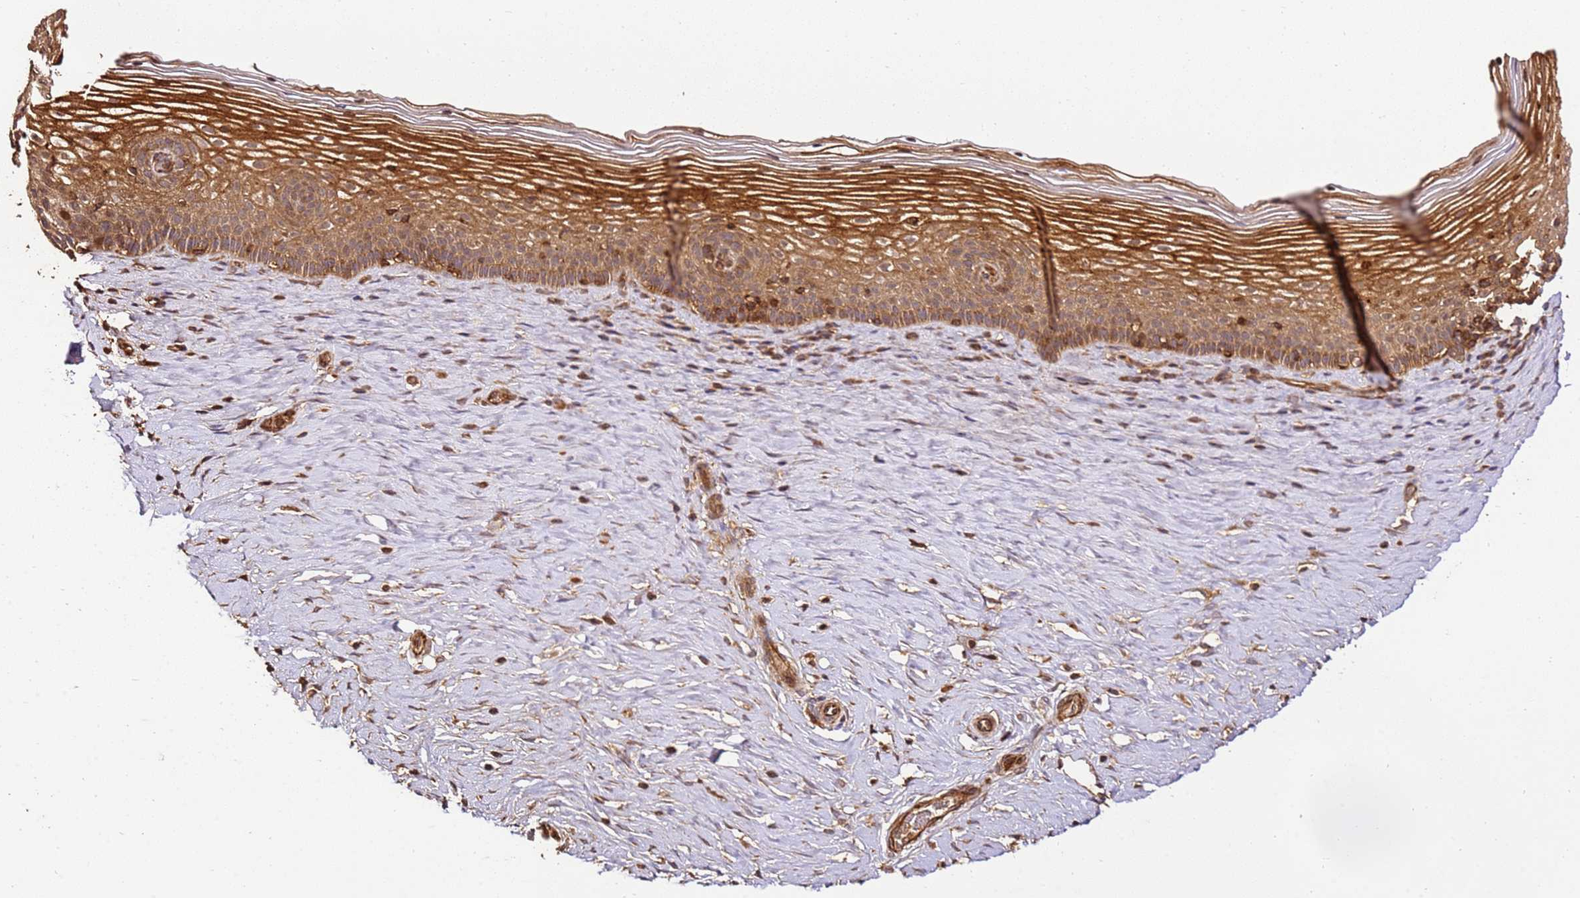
{"staining": {"intensity": "weak", "quantity": "25%-75%", "location": "cytoplasmic/membranous"}, "tissue": "cervix", "cell_type": "Glandular cells", "image_type": "normal", "snomed": [{"axis": "morphology", "description": "Normal tissue, NOS"}, {"axis": "topography", "description": "Cervix"}], "caption": "Approximately 25%-75% of glandular cells in normal cervix show weak cytoplasmic/membranous protein expression as visualized by brown immunohistochemical staining.", "gene": "KATNAL2", "patient": {"sex": "female", "age": 33}}